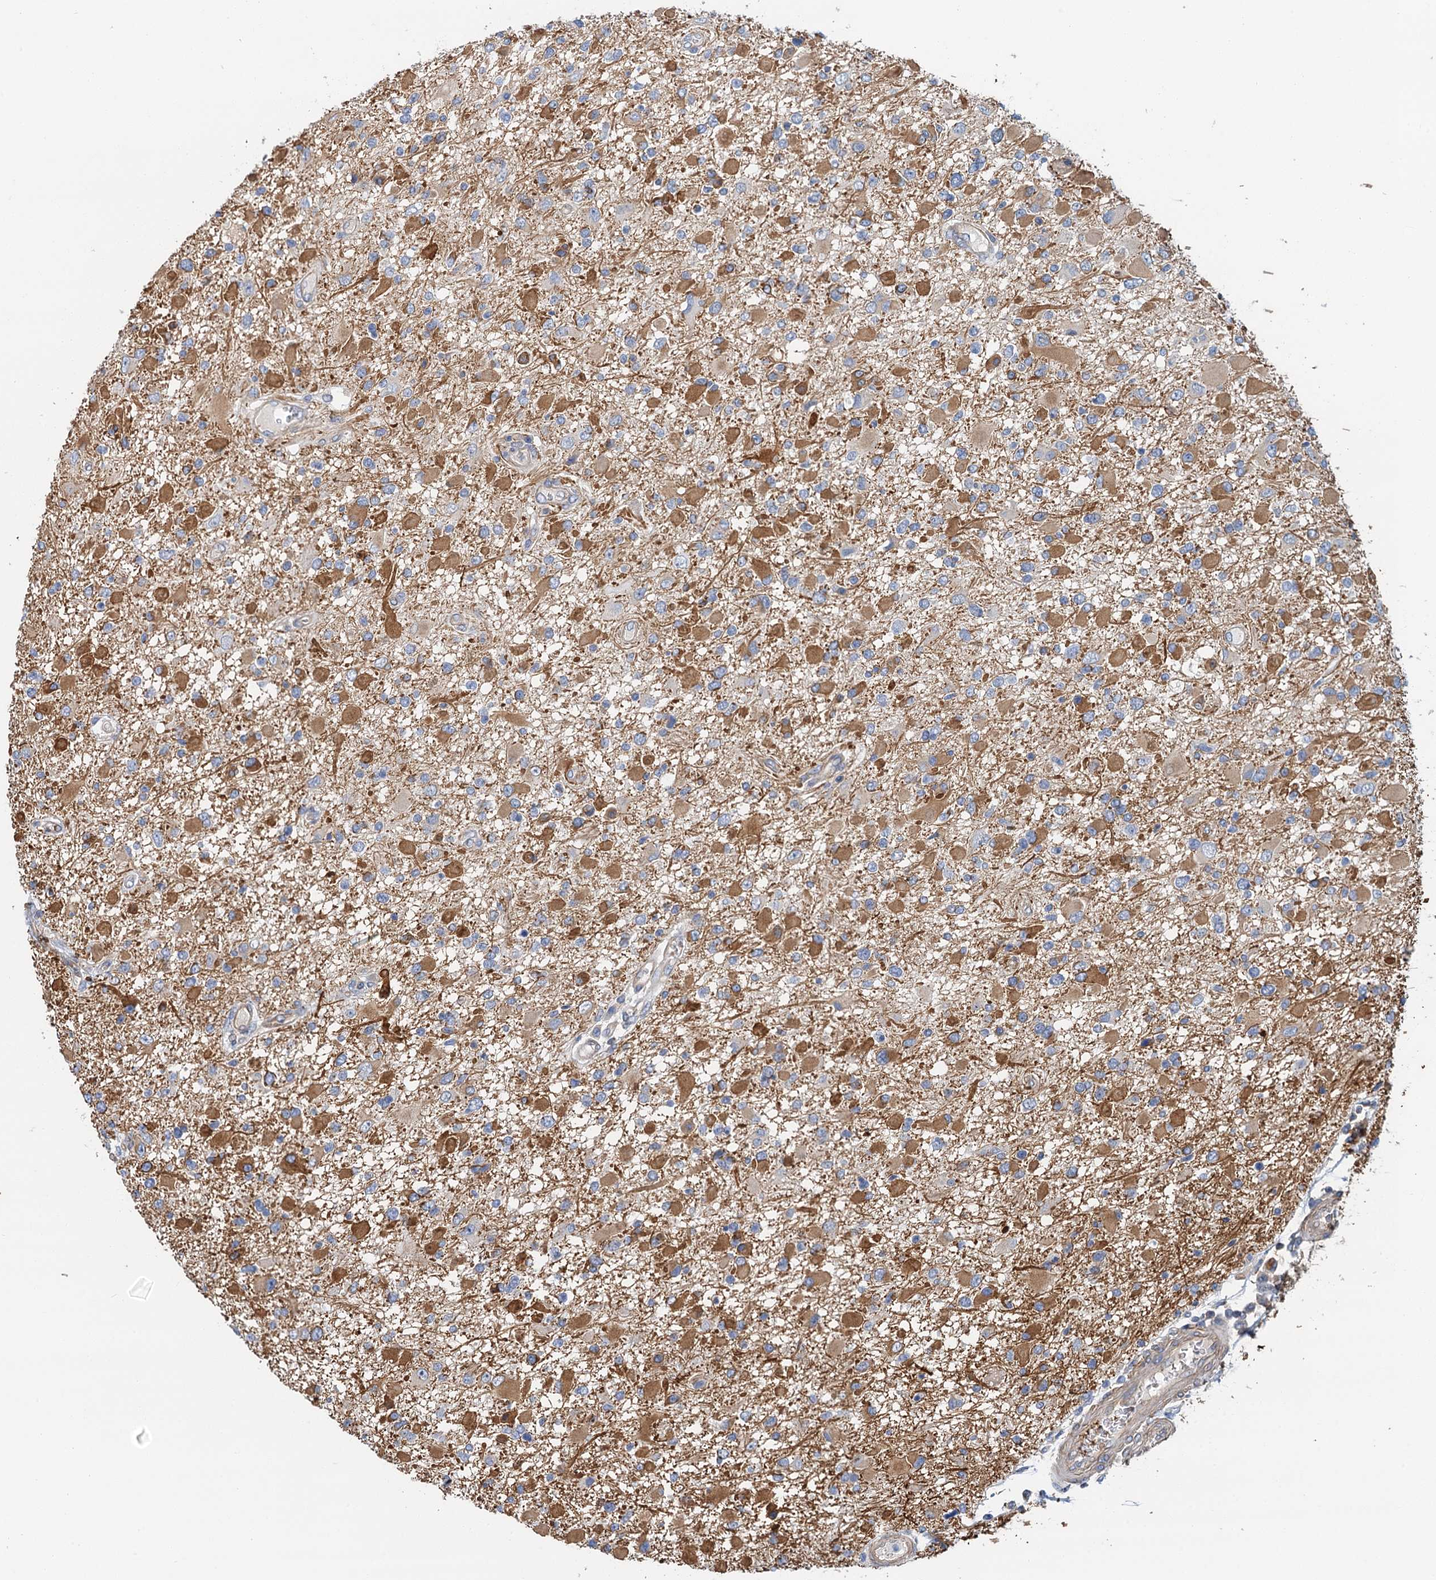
{"staining": {"intensity": "moderate", "quantity": "25%-75%", "location": "cytoplasmic/membranous"}, "tissue": "glioma", "cell_type": "Tumor cells", "image_type": "cancer", "snomed": [{"axis": "morphology", "description": "Glioma, malignant, High grade"}, {"axis": "topography", "description": "Brain"}], "caption": "Immunohistochemical staining of human glioma displays medium levels of moderate cytoplasmic/membranous positivity in approximately 25%-75% of tumor cells.", "gene": "ROGDI", "patient": {"sex": "male", "age": 53}}